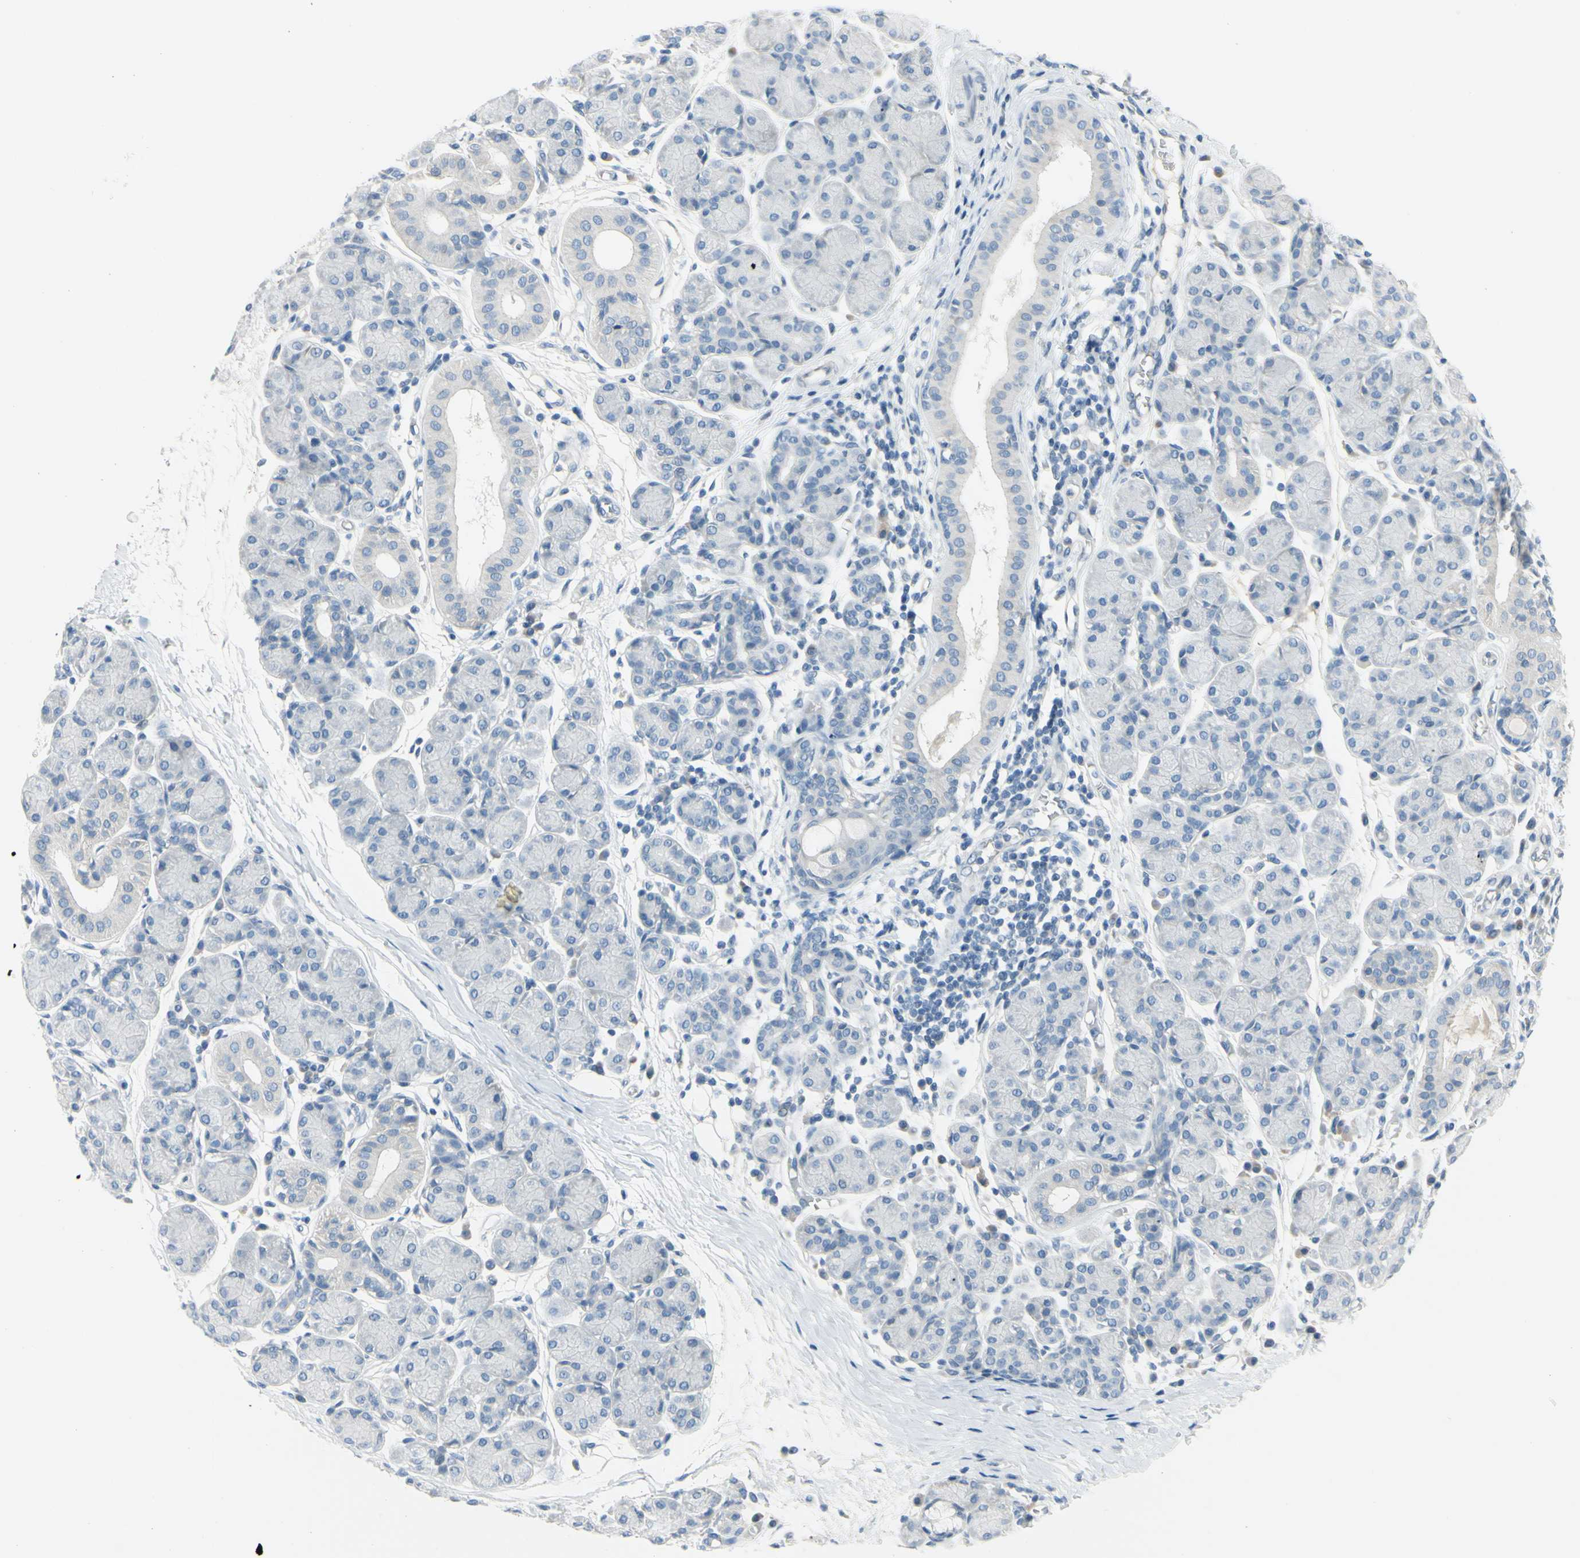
{"staining": {"intensity": "negative", "quantity": "none", "location": "none"}, "tissue": "salivary gland", "cell_type": "Glandular cells", "image_type": "normal", "snomed": [{"axis": "morphology", "description": "Normal tissue, NOS"}, {"axis": "morphology", "description": "Inflammation, NOS"}, {"axis": "topography", "description": "Lymph node"}, {"axis": "topography", "description": "Salivary gland"}], "caption": "Immunohistochemistry of normal salivary gland shows no staining in glandular cells.", "gene": "DCT", "patient": {"sex": "male", "age": 3}}